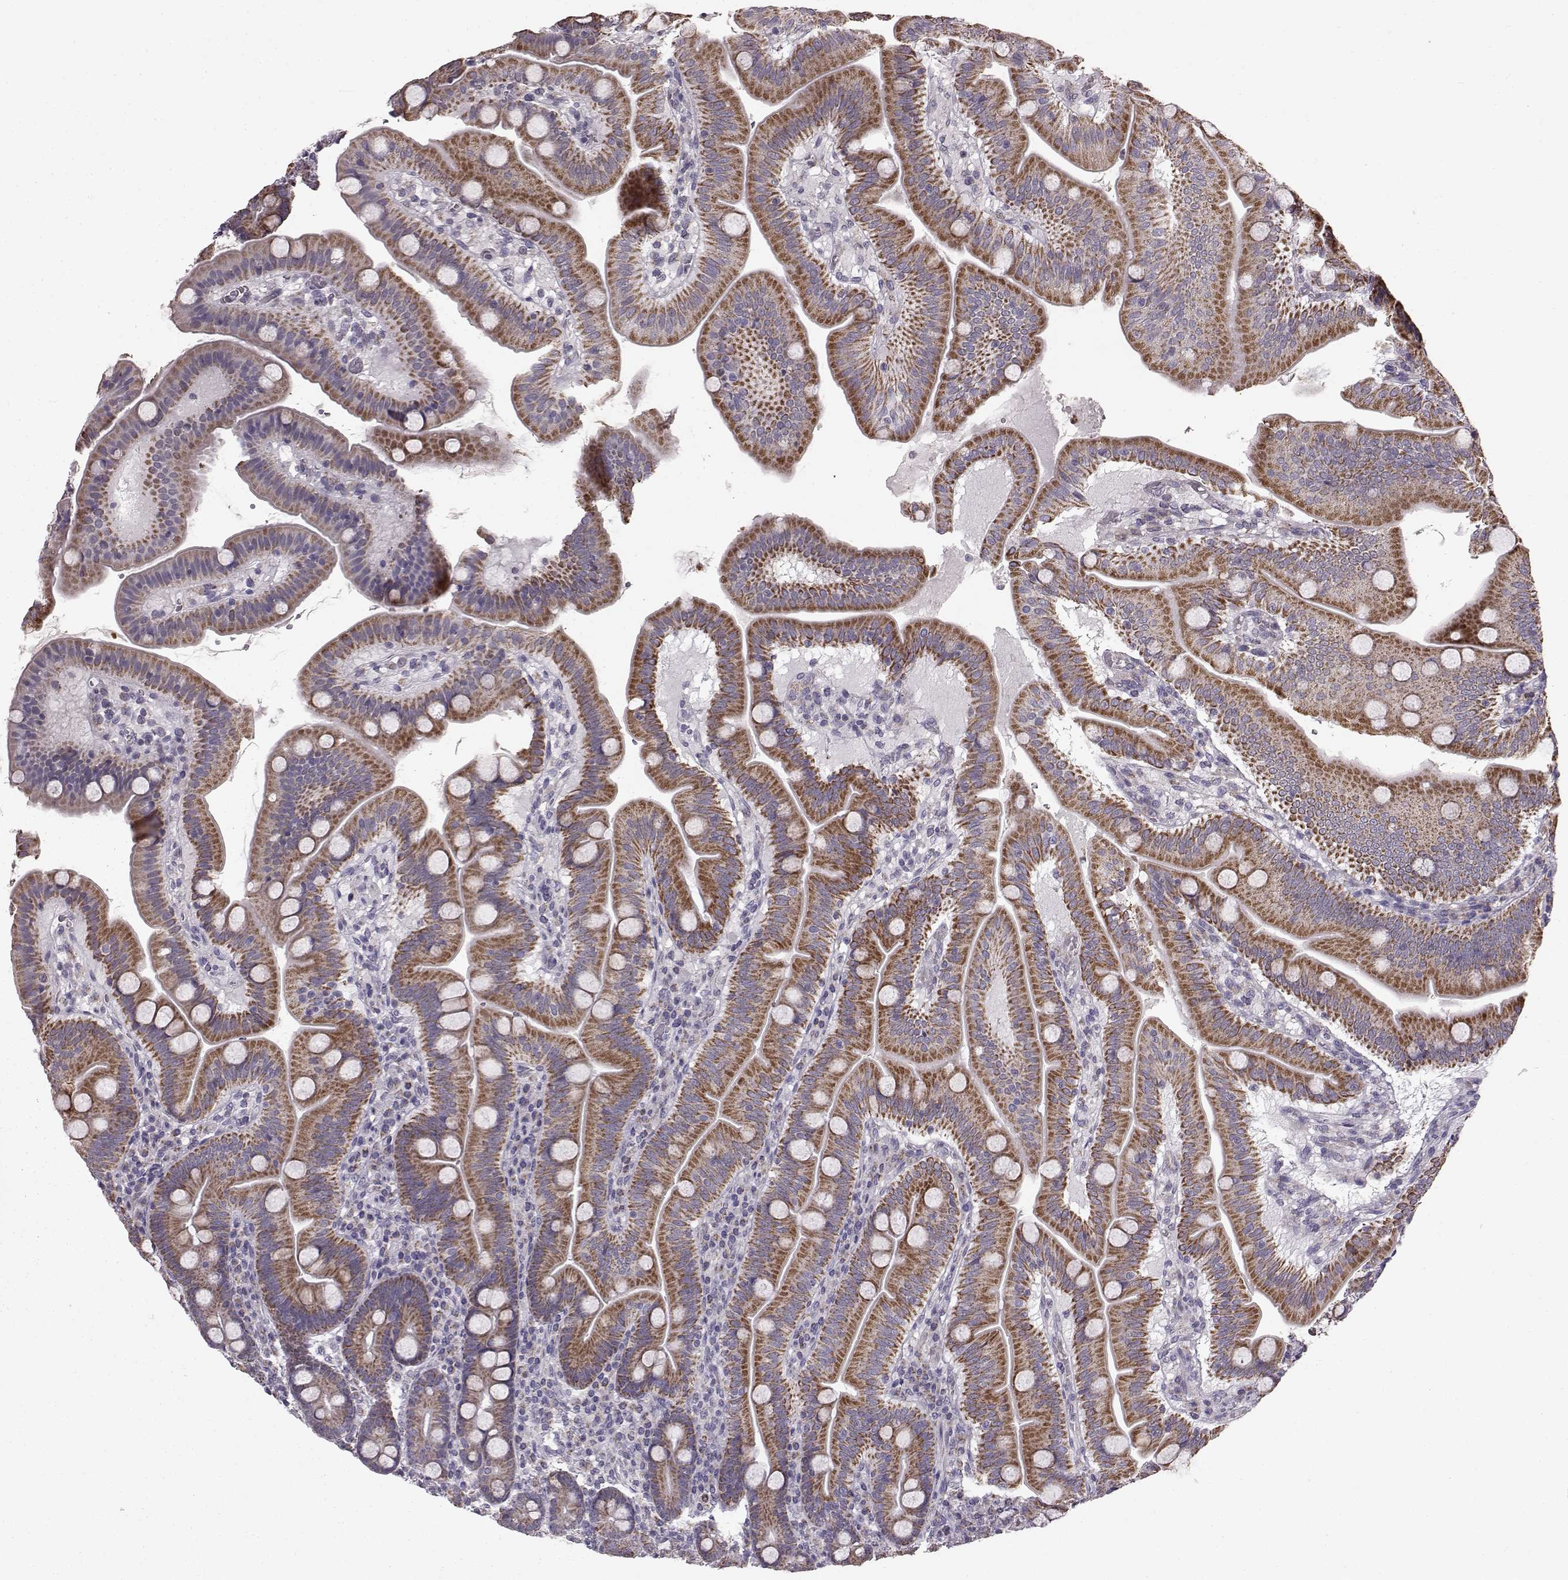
{"staining": {"intensity": "strong", "quantity": ">75%", "location": "cytoplasmic/membranous"}, "tissue": "duodenum", "cell_type": "Glandular cells", "image_type": "normal", "snomed": [{"axis": "morphology", "description": "Normal tissue, NOS"}, {"axis": "topography", "description": "Duodenum"}], "caption": "This image demonstrates benign duodenum stained with IHC to label a protein in brown. The cytoplasmic/membranous of glandular cells show strong positivity for the protein. Nuclei are counter-stained blue.", "gene": "FAM8A1", "patient": {"sex": "male", "age": 59}}